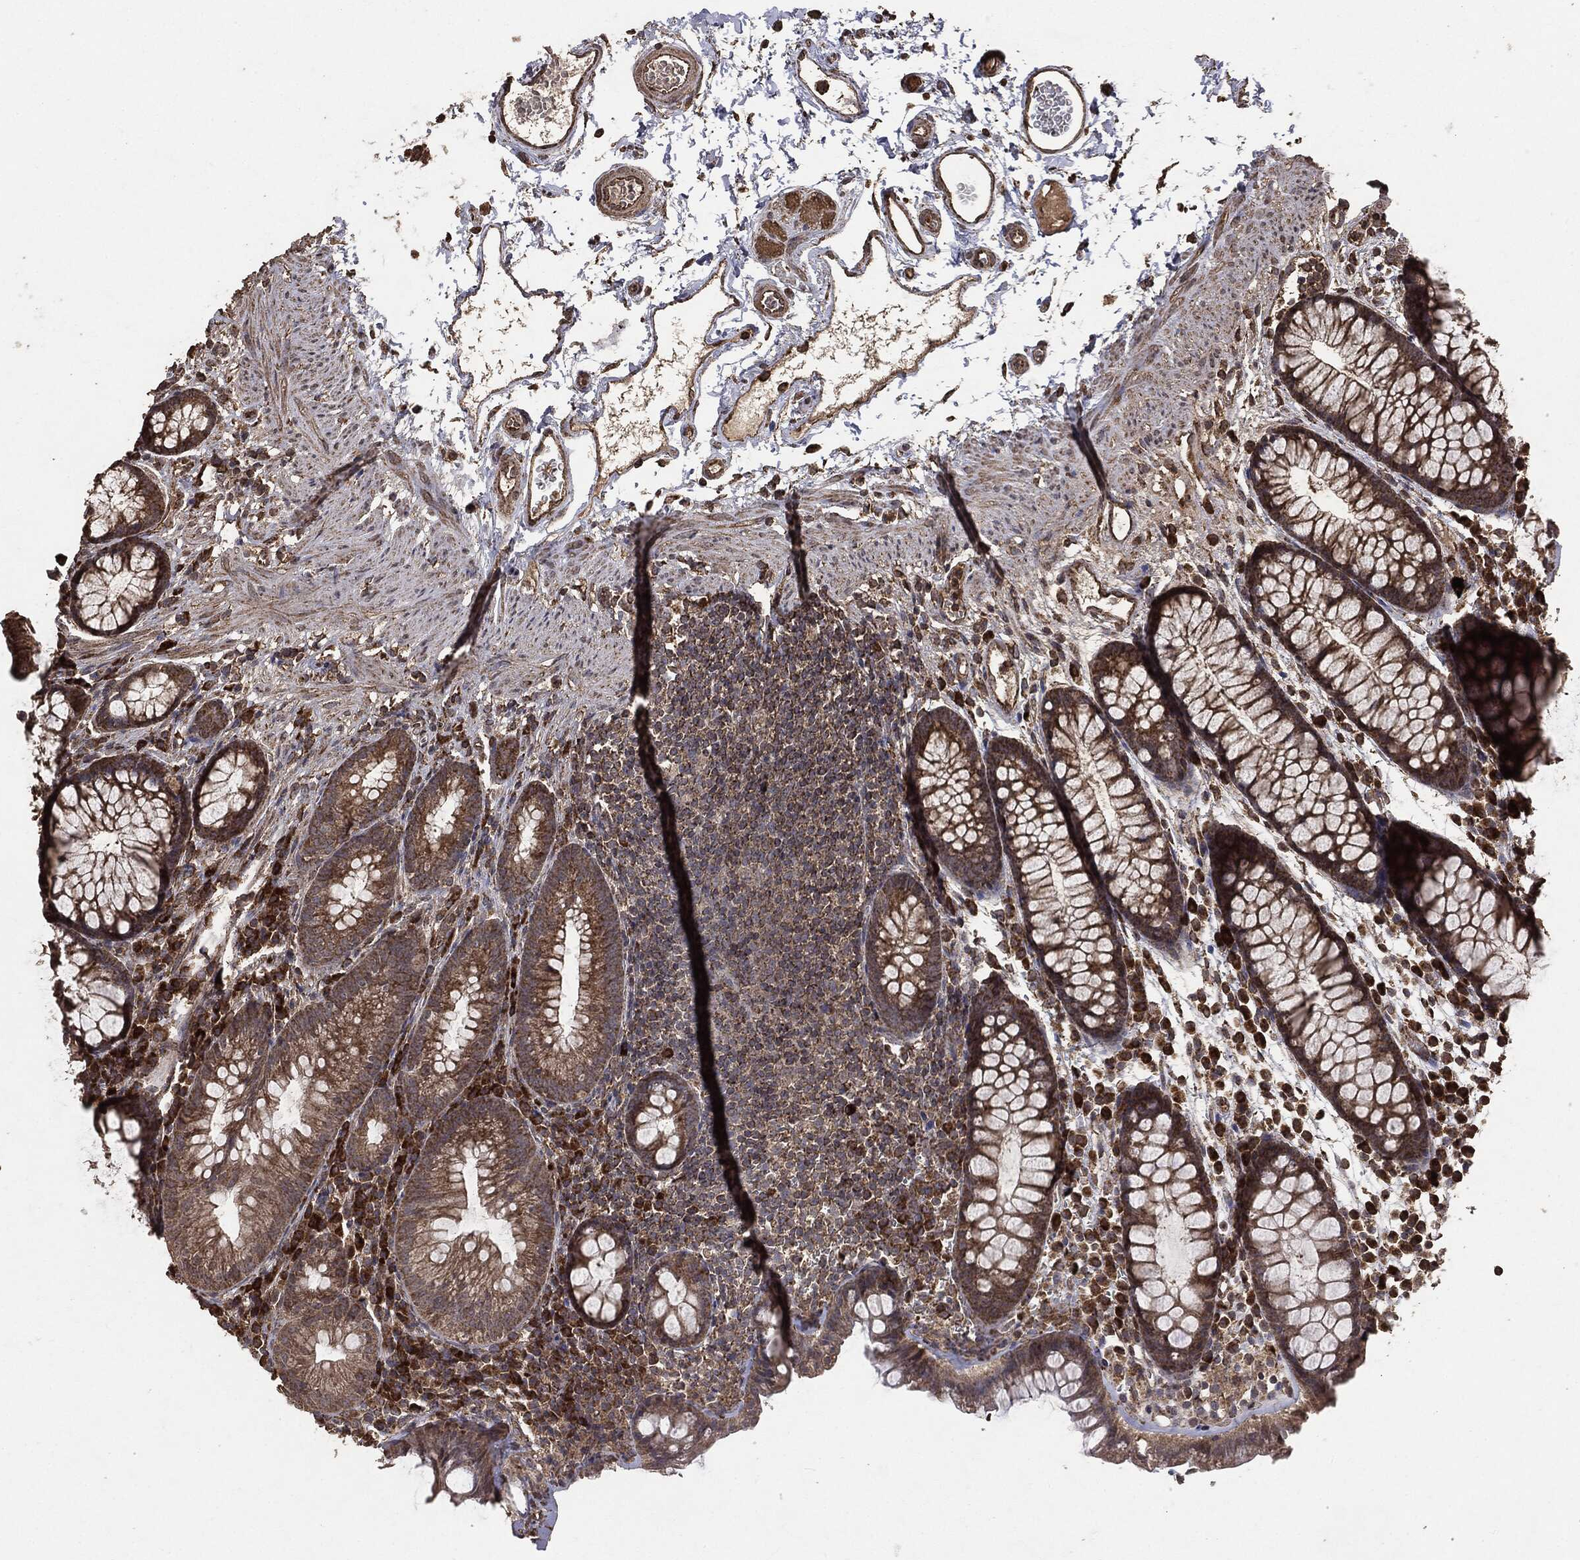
{"staining": {"intensity": "moderate", "quantity": ">75%", "location": "cytoplasmic/membranous"}, "tissue": "colon", "cell_type": "Endothelial cells", "image_type": "normal", "snomed": [{"axis": "morphology", "description": "Normal tissue, NOS"}, {"axis": "topography", "description": "Colon"}], "caption": "Approximately >75% of endothelial cells in normal colon show moderate cytoplasmic/membranous protein staining as visualized by brown immunohistochemical staining.", "gene": "MTOR", "patient": {"sex": "male", "age": 76}}